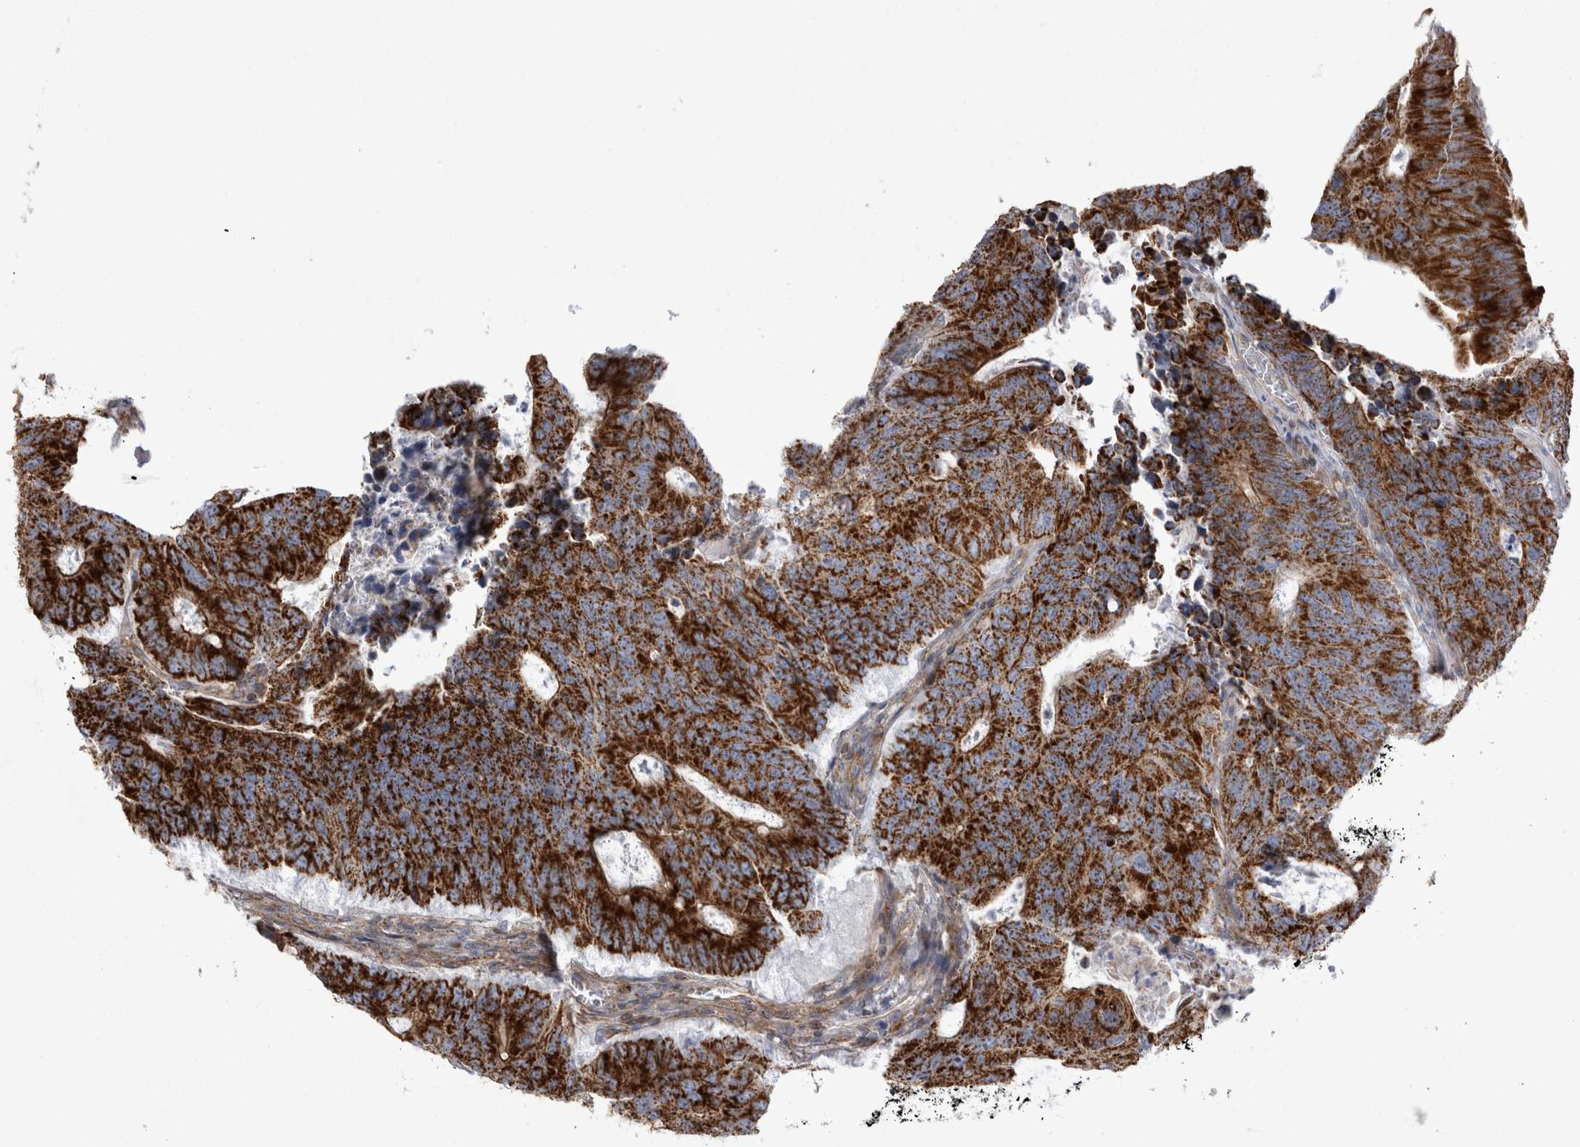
{"staining": {"intensity": "strong", "quantity": ">75%", "location": "cytoplasmic/membranous"}, "tissue": "colorectal cancer", "cell_type": "Tumor cells", "image_type": "cancer", "snomed": [{"axis": "morphology", "description": "Adenocarcinoma, NOS"}, {"axis": "topography", "description": "Colon"}], "caption": "DAB (3,3'-diaminobenzidine) immunohistochemical staining of adenocarcinoma (colorectal) exhibits strong cytoplasmic/membranous protein staining in approximately >75% of tumor cells.", "gene": "TSPOAP1", "patient": {"sex": "male", "age": 87}}